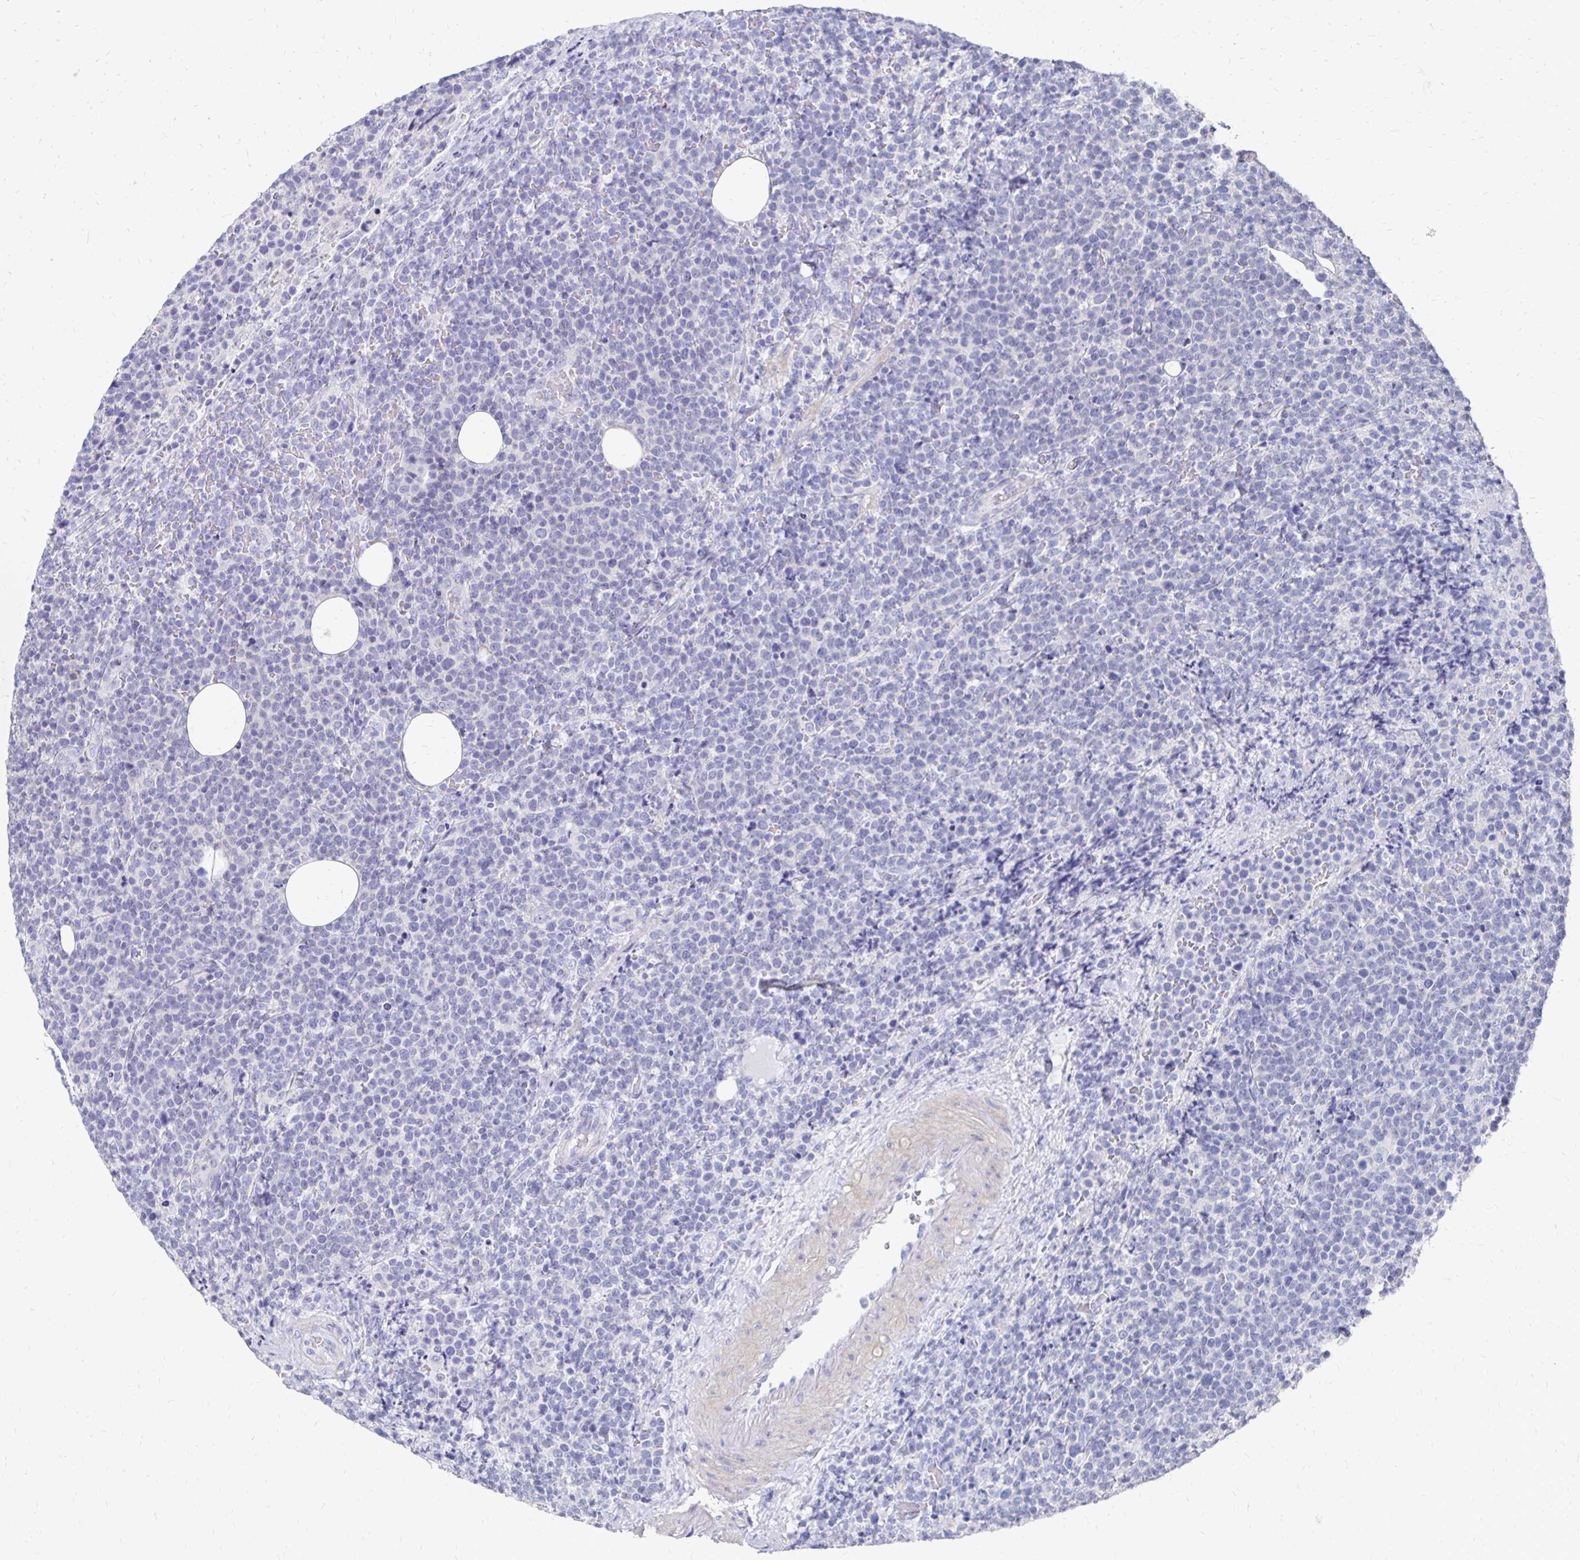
{"staining": {"intensity": "negative", "quantity": "none", "location": "none"}, "tissue": "lymphoma", "cell_type": "Tumor cells", "image_type": "cancer", "snomed": [{"axis": "morphology", "description": "Malignant lymphoma, non-Hodgkin's type, High grade"}, {"axis": "topography", "description": "Lymph node"}], "caption": "A photomicrograph of human malignant lymphoma, non-Hodgkin's type (high-grade) is negative for staining in tumor cells.", "gene": "SYCP3", "patient": {"sex": "male", "age": 61}}